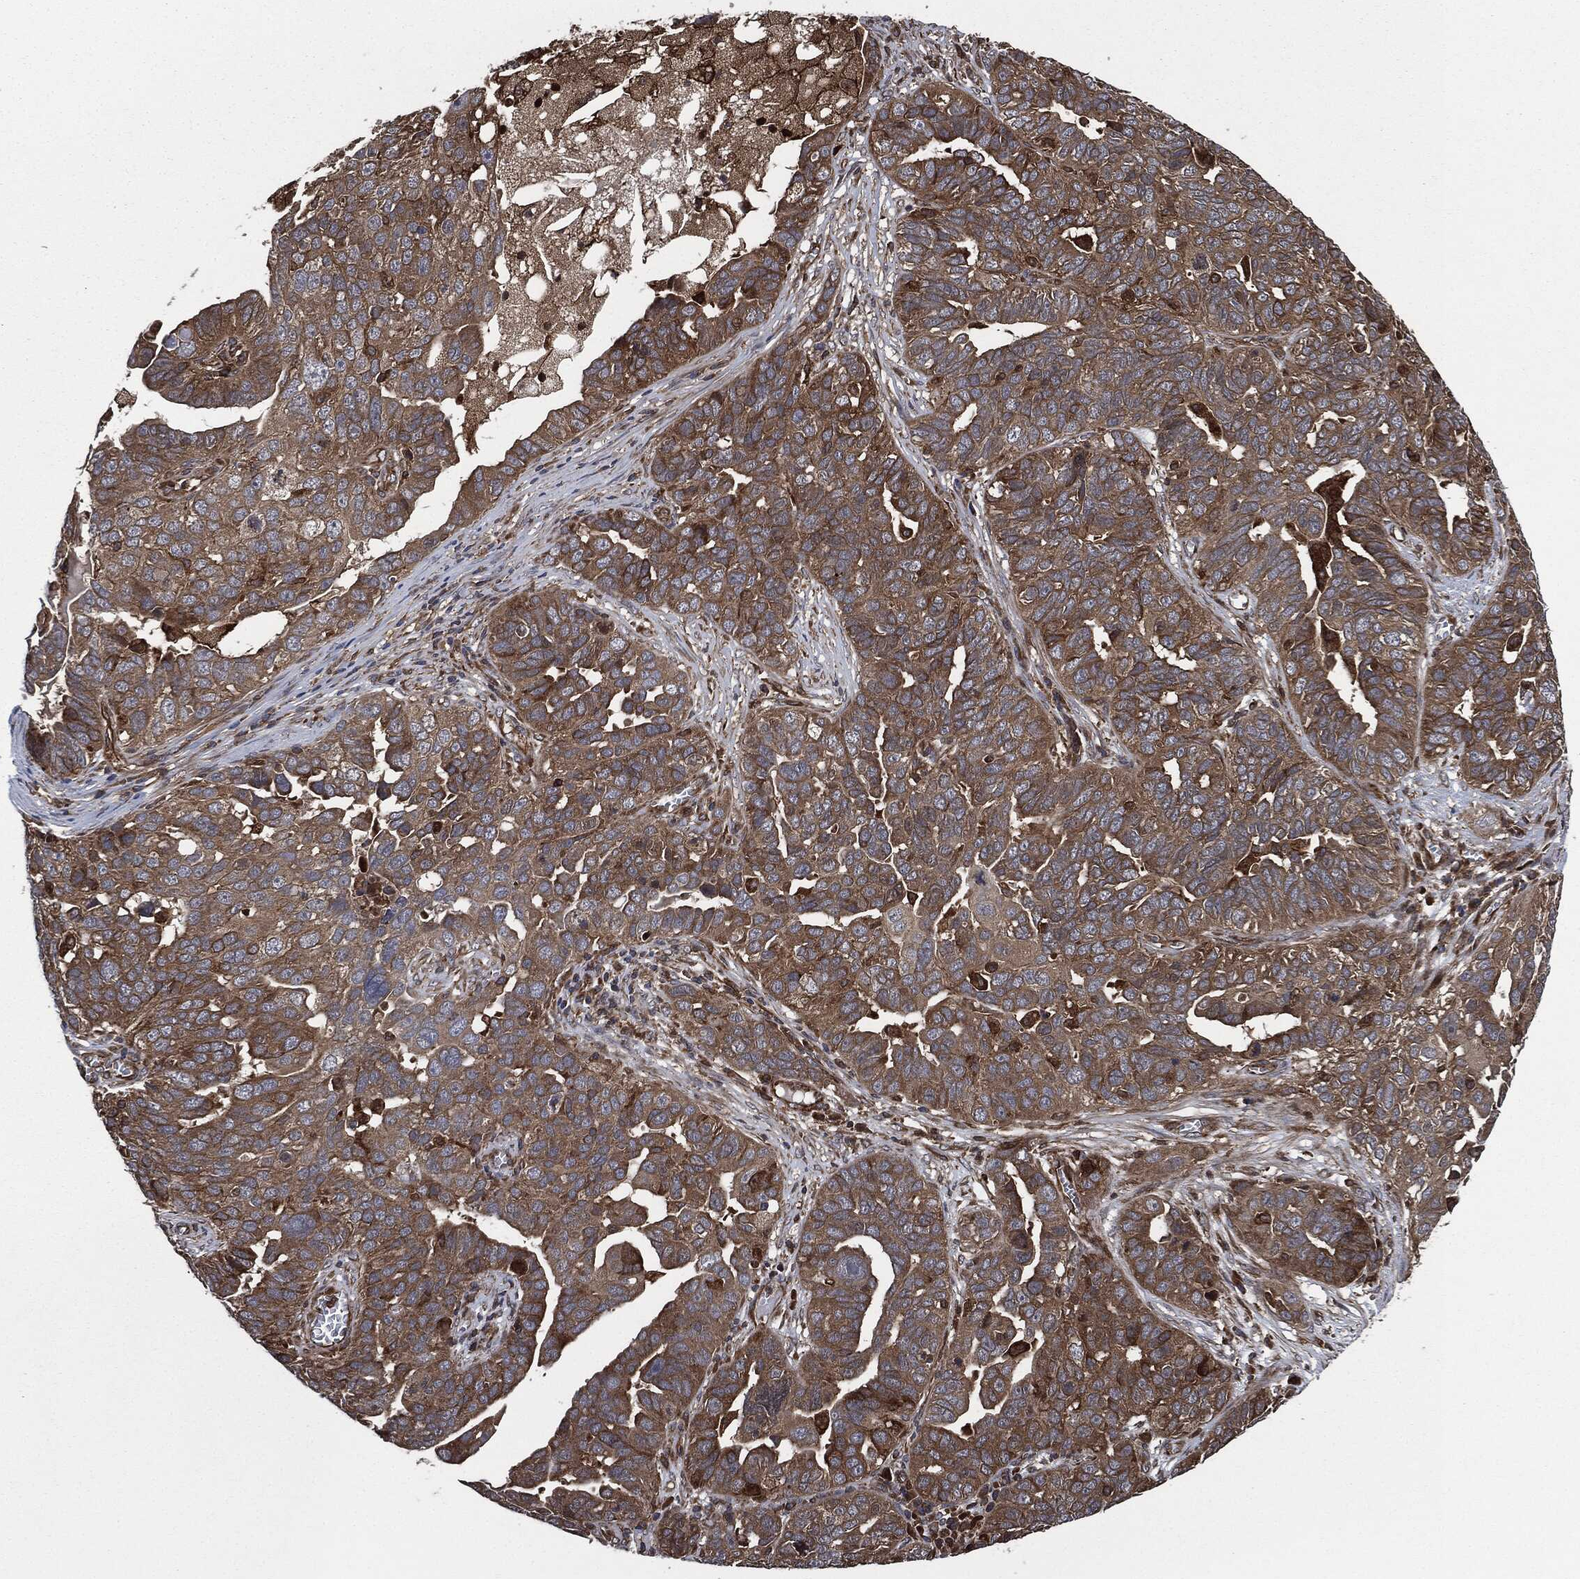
{"staining": {"intensity": "moderate", "quantity": ">75%", "location": "cytoplasmic/membranous"}, "tissue": "ovarian cancer", "cell_type": "Tumor cells", "image_type": "cancer", "snomed": [{"axis": "morphology", "description": "Carcinoma, endometroid"}, {"axis": "topography", "description": "Soft tissue"}, {"axis": "topography", "description": "Ovary"}], "caption": "Immunohistochemistry image of neoplastic tissue: ovarian cancer stained using immunohistochemistry reveals medium levels of moderate protein expression localized specifically in the cytoplasmic/membranous of tumor cells, appearing as a cytoplasmic/membranous brown color.", "gene": "RAP1GDS1", "patient": {"sex": "female", "age": 52}}